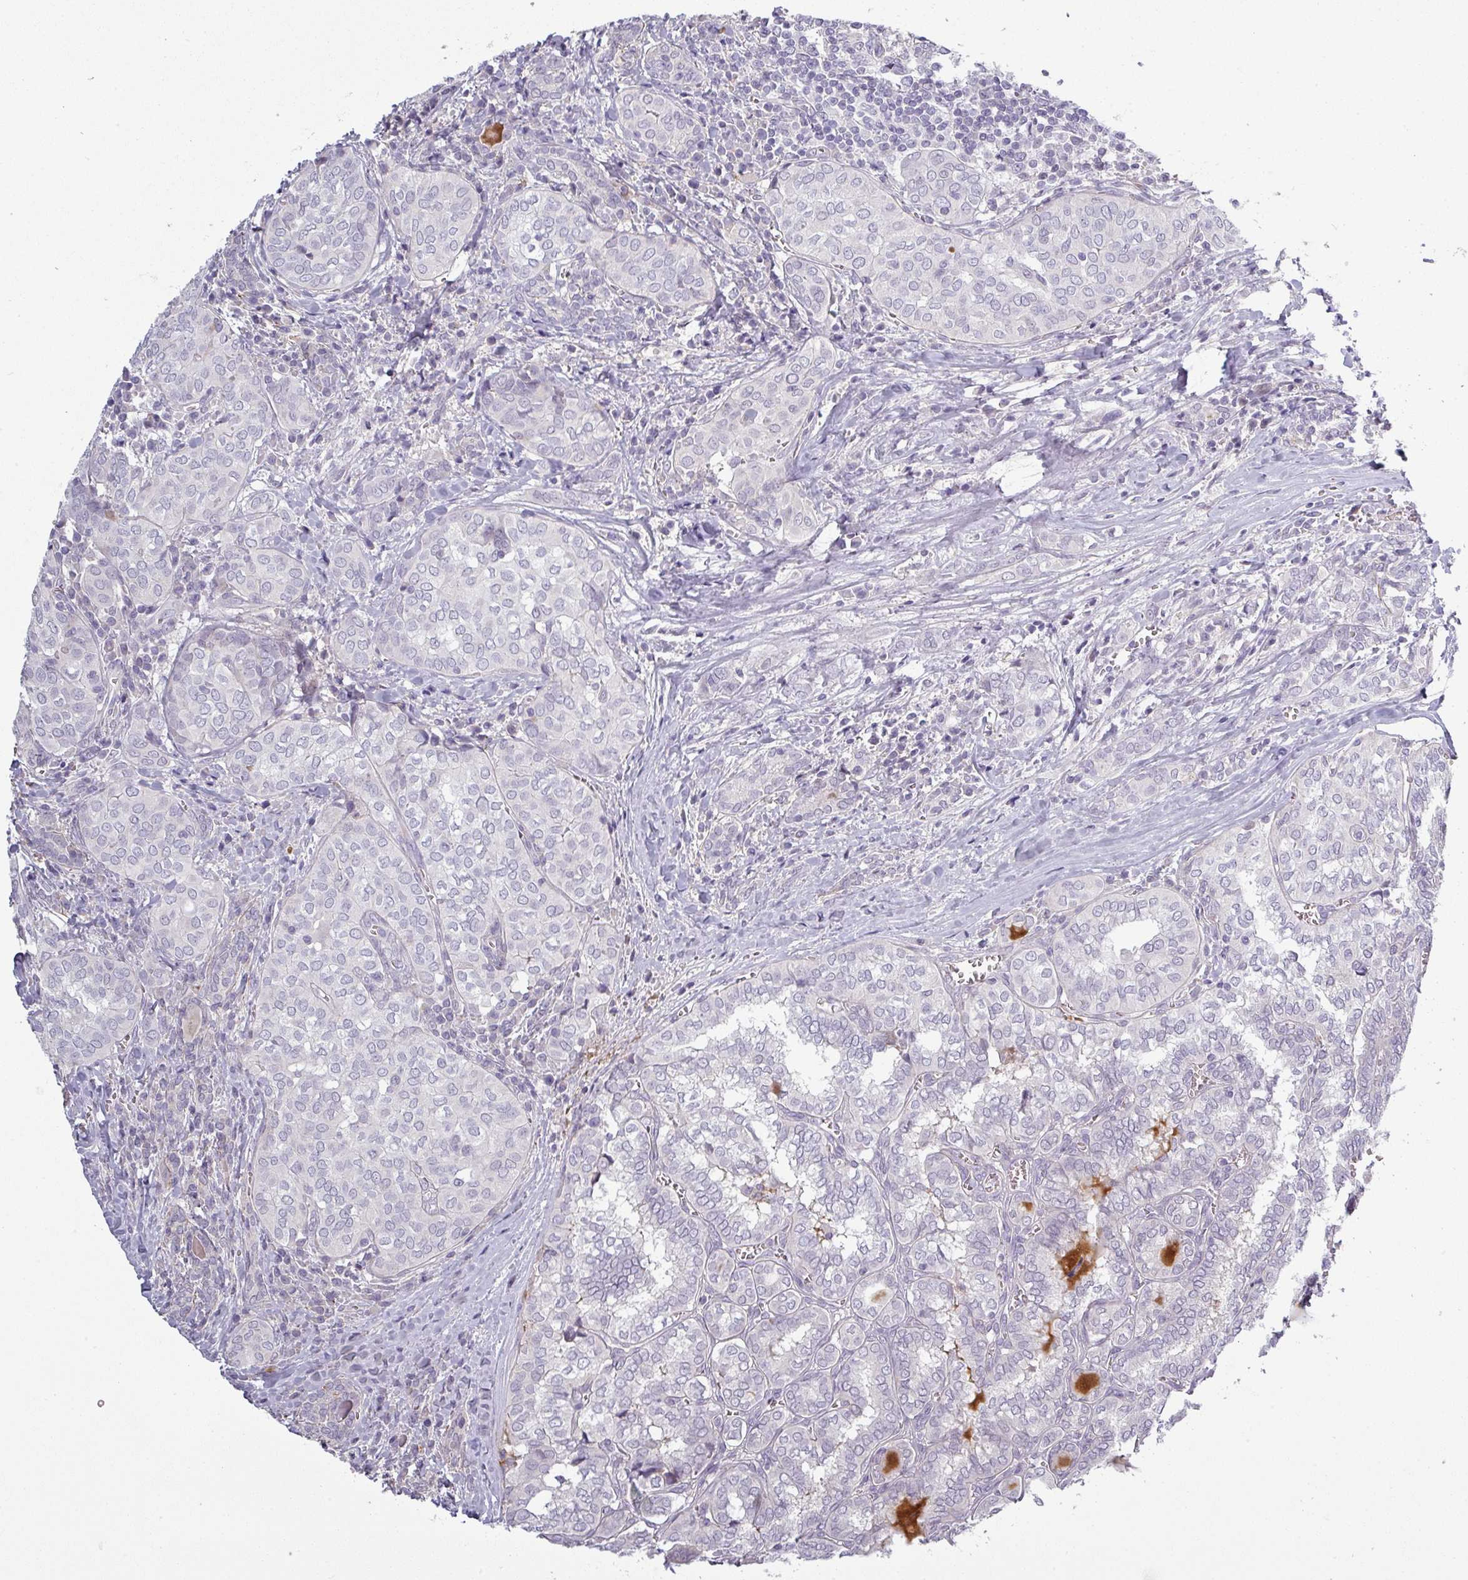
{"staining": {"intensity": "negative", "quantity": "none", "location": "none"}, "tissue": "thyroid cancer", "cell_type": "Tumor cells", "image_type": "cancer", "snomed": [{"axis": "morphology", "description": "Papillary adenocarcinoma, NOS"}, {"axis": "topography", "description": "Thyroid gland"}], "caption": "Thyroid cancer stained for a protein using immunohistochemistry (IHC) exhibits no staining tumor cells.", "gene": "C2orf16", "patient": {"sex": "female", "age": 30}}